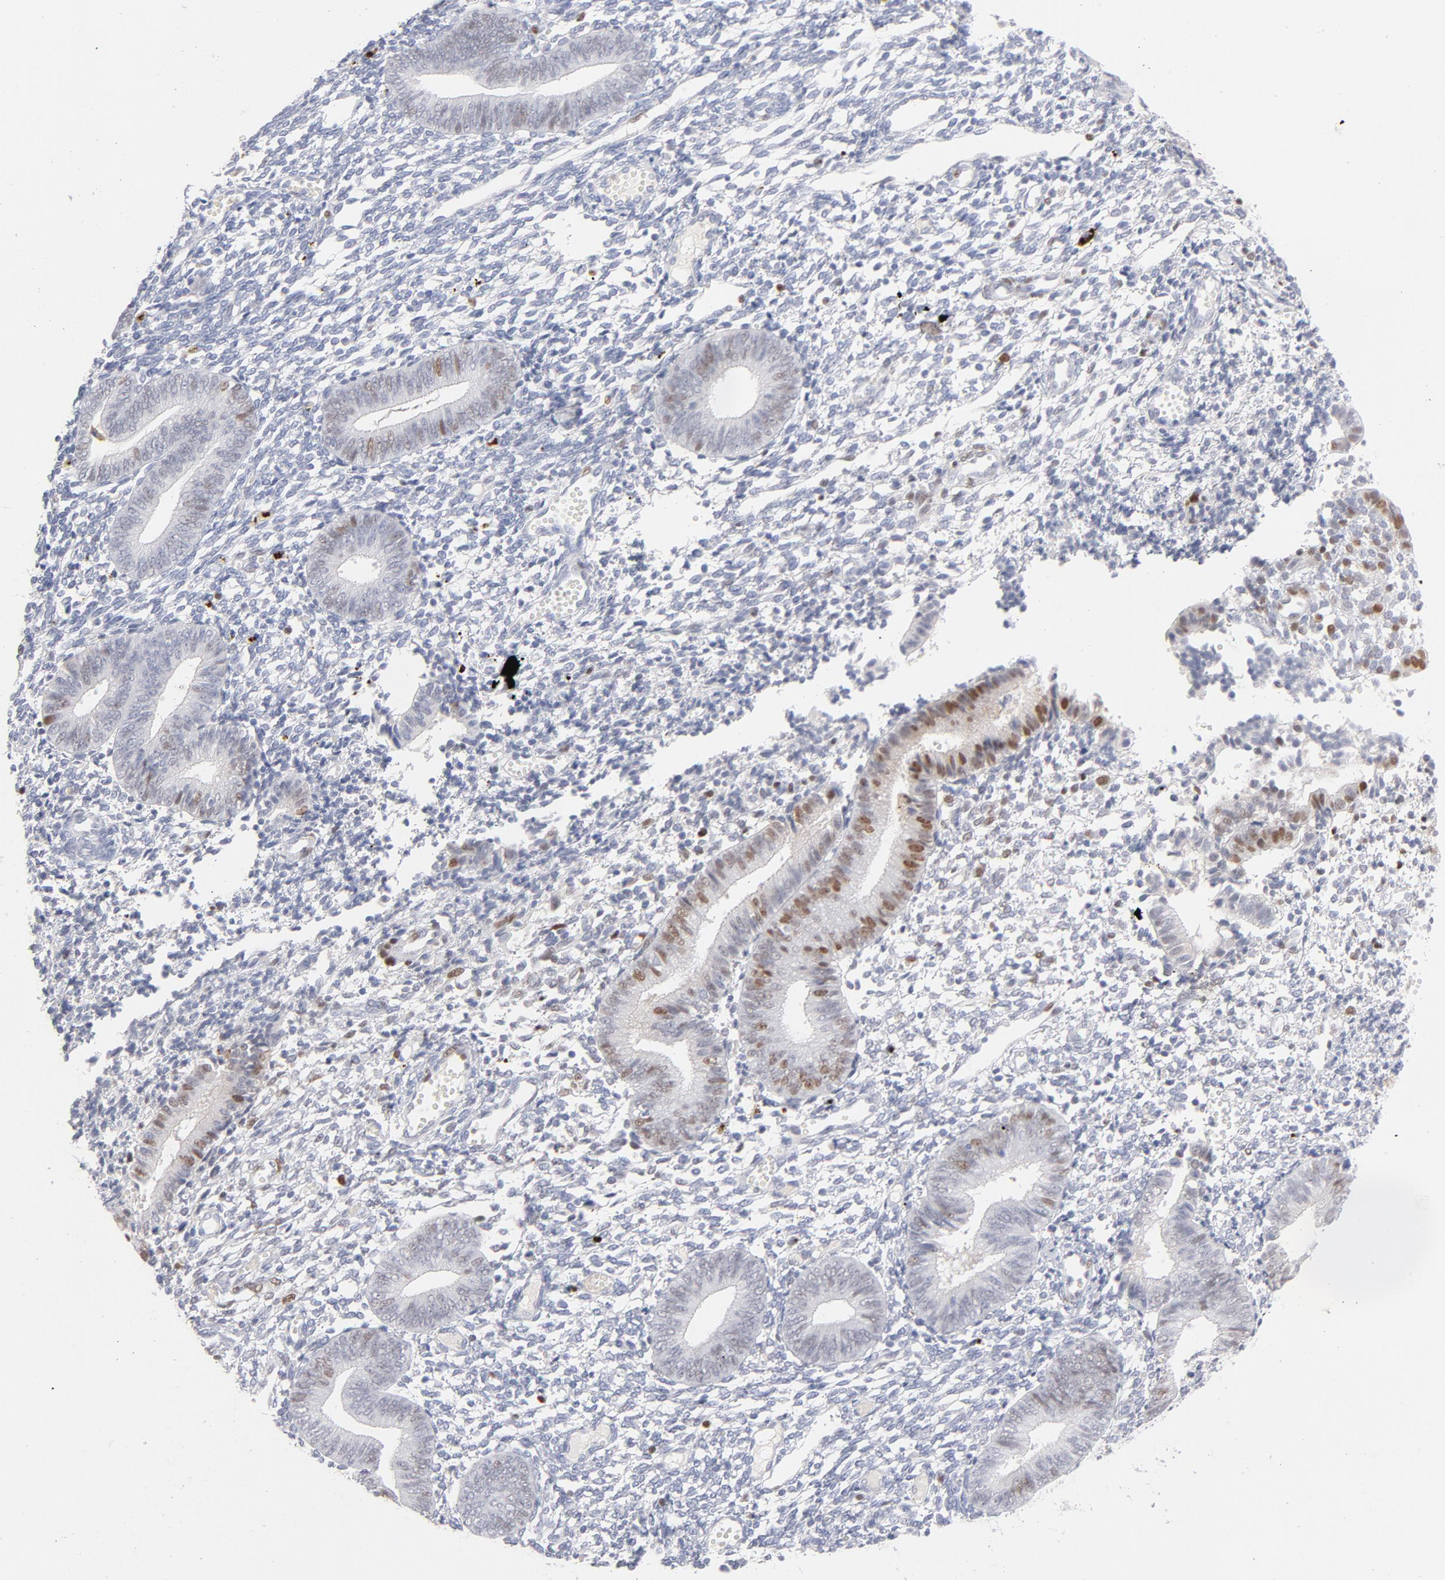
{"staining": {"intensity": "strong", "quantity": "<25%", "location": "nuclear"}, "tissue": "endometrium", "cell_type": "Cells in endometrial stroma", "image_type": "normal", "snomed": [{"axis": "morphology", "description": "Normal tissue, NOS"}, {"axis": "topography", "description": "Uterus"}, {"axis": "topography", "description": "Endometrium"}], "caption": "Strong nuclear staining is seen in approximately <25% of cells in endometrial stroma in benign endometrium. (brown staining indicates protein expression, while blue staining denotes nuclei).", "gene": "MCM7", "patient": {"sex": "female", "age": 33}}